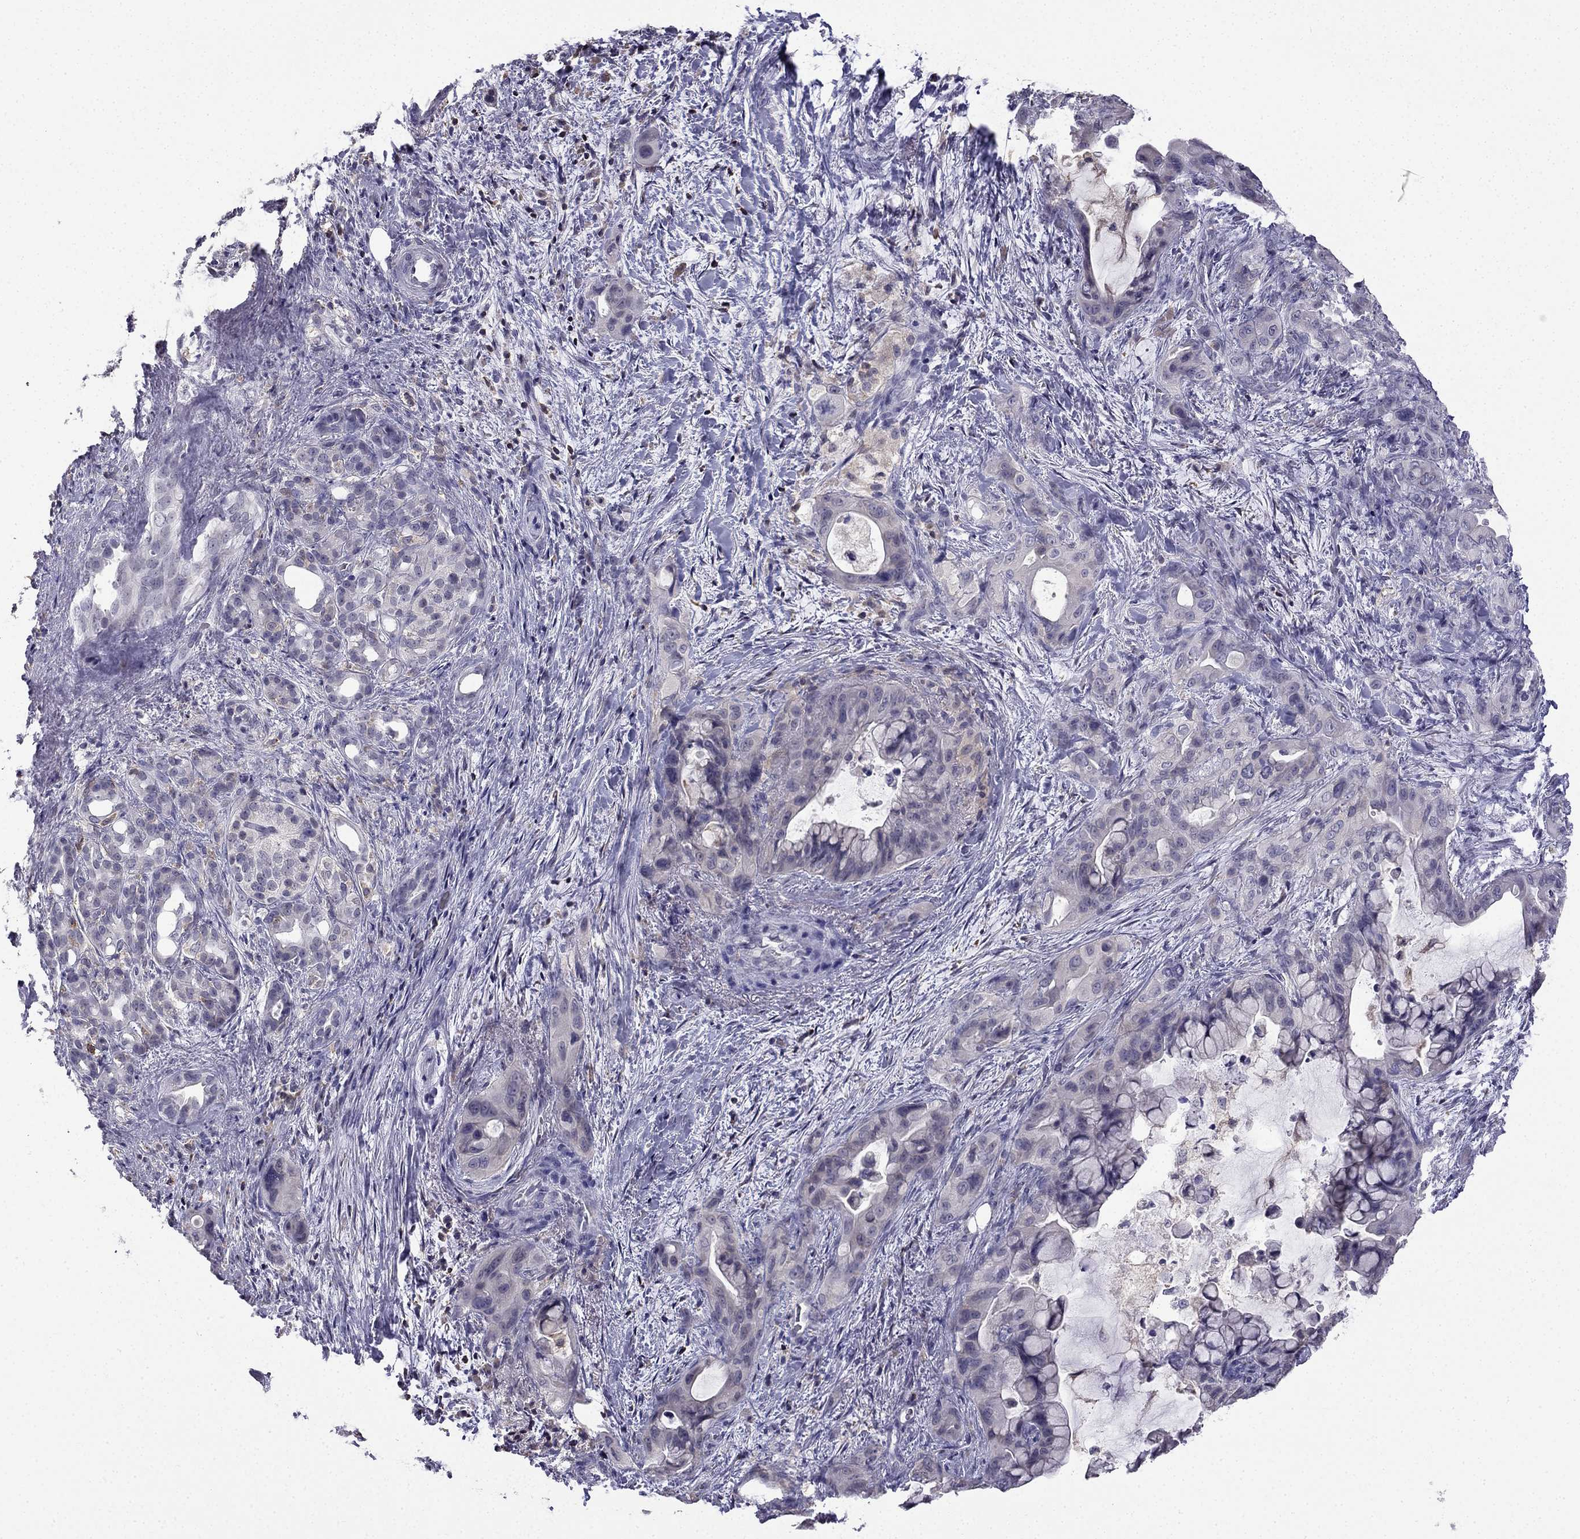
{"staining": {"intensity": "negative", "quantity": "none", "location": "none"}, "tissue": "pancreatic cancer", "cell_type": "Tumor cells", "image_type": "cancer", "snomed": [{"axis": "morphology", "description": "Adenocarcinoma, NOS"}, {"axis": "topography", "description": "Pancreas"}], "caption": "DAB (3,3'-diaminobenzidine) immunohistochemical staining of pancreatic cancer (adenocarcinoma) reveals no significant expression in tumor cells.", "gene": "CCK", "patient": {"sex": "male", "age": 71}}